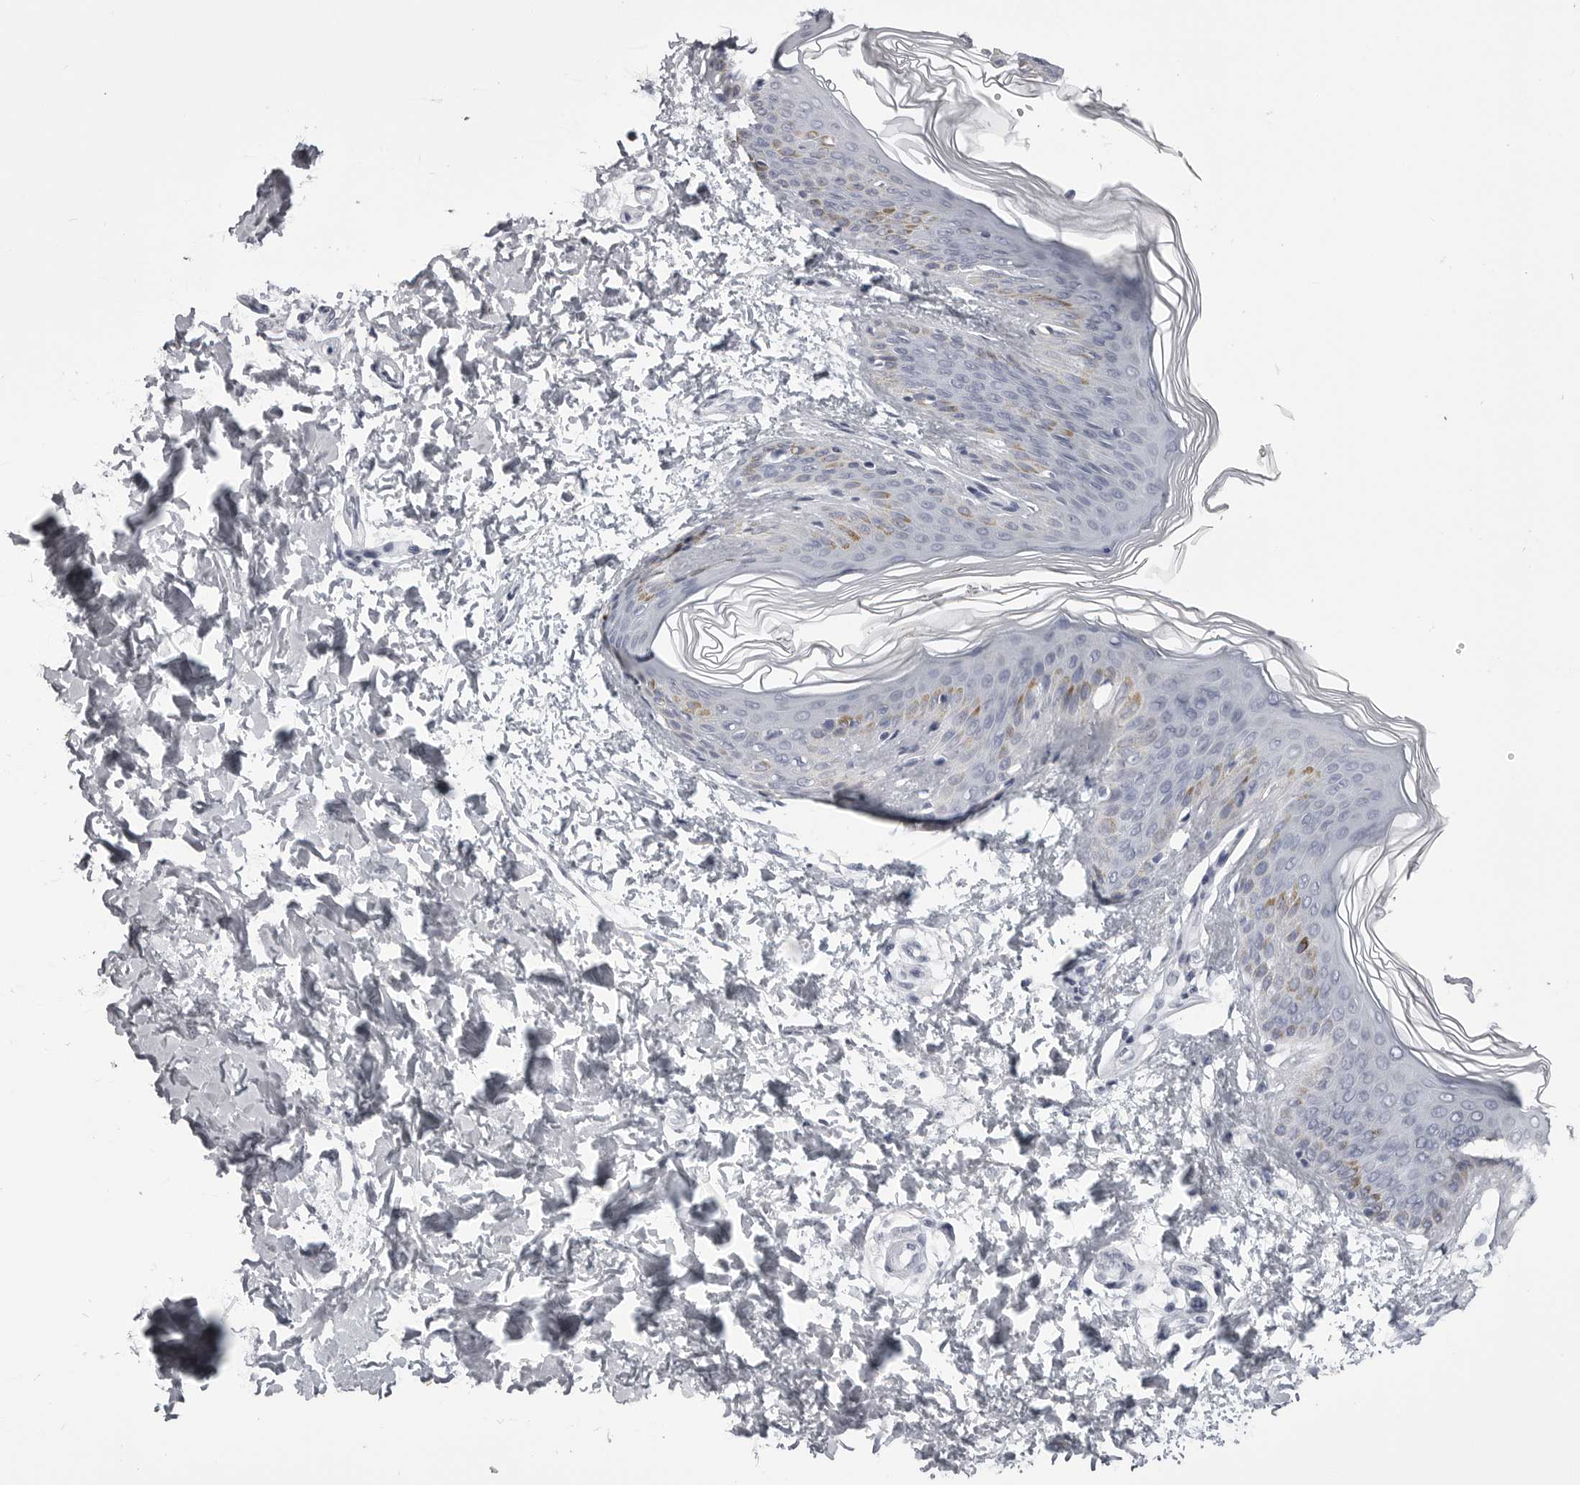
{"staining": {"intensity": "negative", "quantity": "none", "location": "none"}, "tissue": "skin", "cell_type": "Fibroblasts", "image_type": "normal", "snomed": [{"axis": "morphology", "description": "Normal tissue, NOS"}, {"axis": "morphology", "description": "Neoplasm, benign, NOS"}, {"axis": "topography", "description": "Skin"}, {"axis": "topography", "description": "Soft tissue"}], "caption": "Immunohistochemistry histopathology image of unremarkable skin: human skin stained with DAB reveals no significant protein positivity in fibroblasts.", "gene": "BPIFA1", "patient": {"sex": "male", "age": 26}}